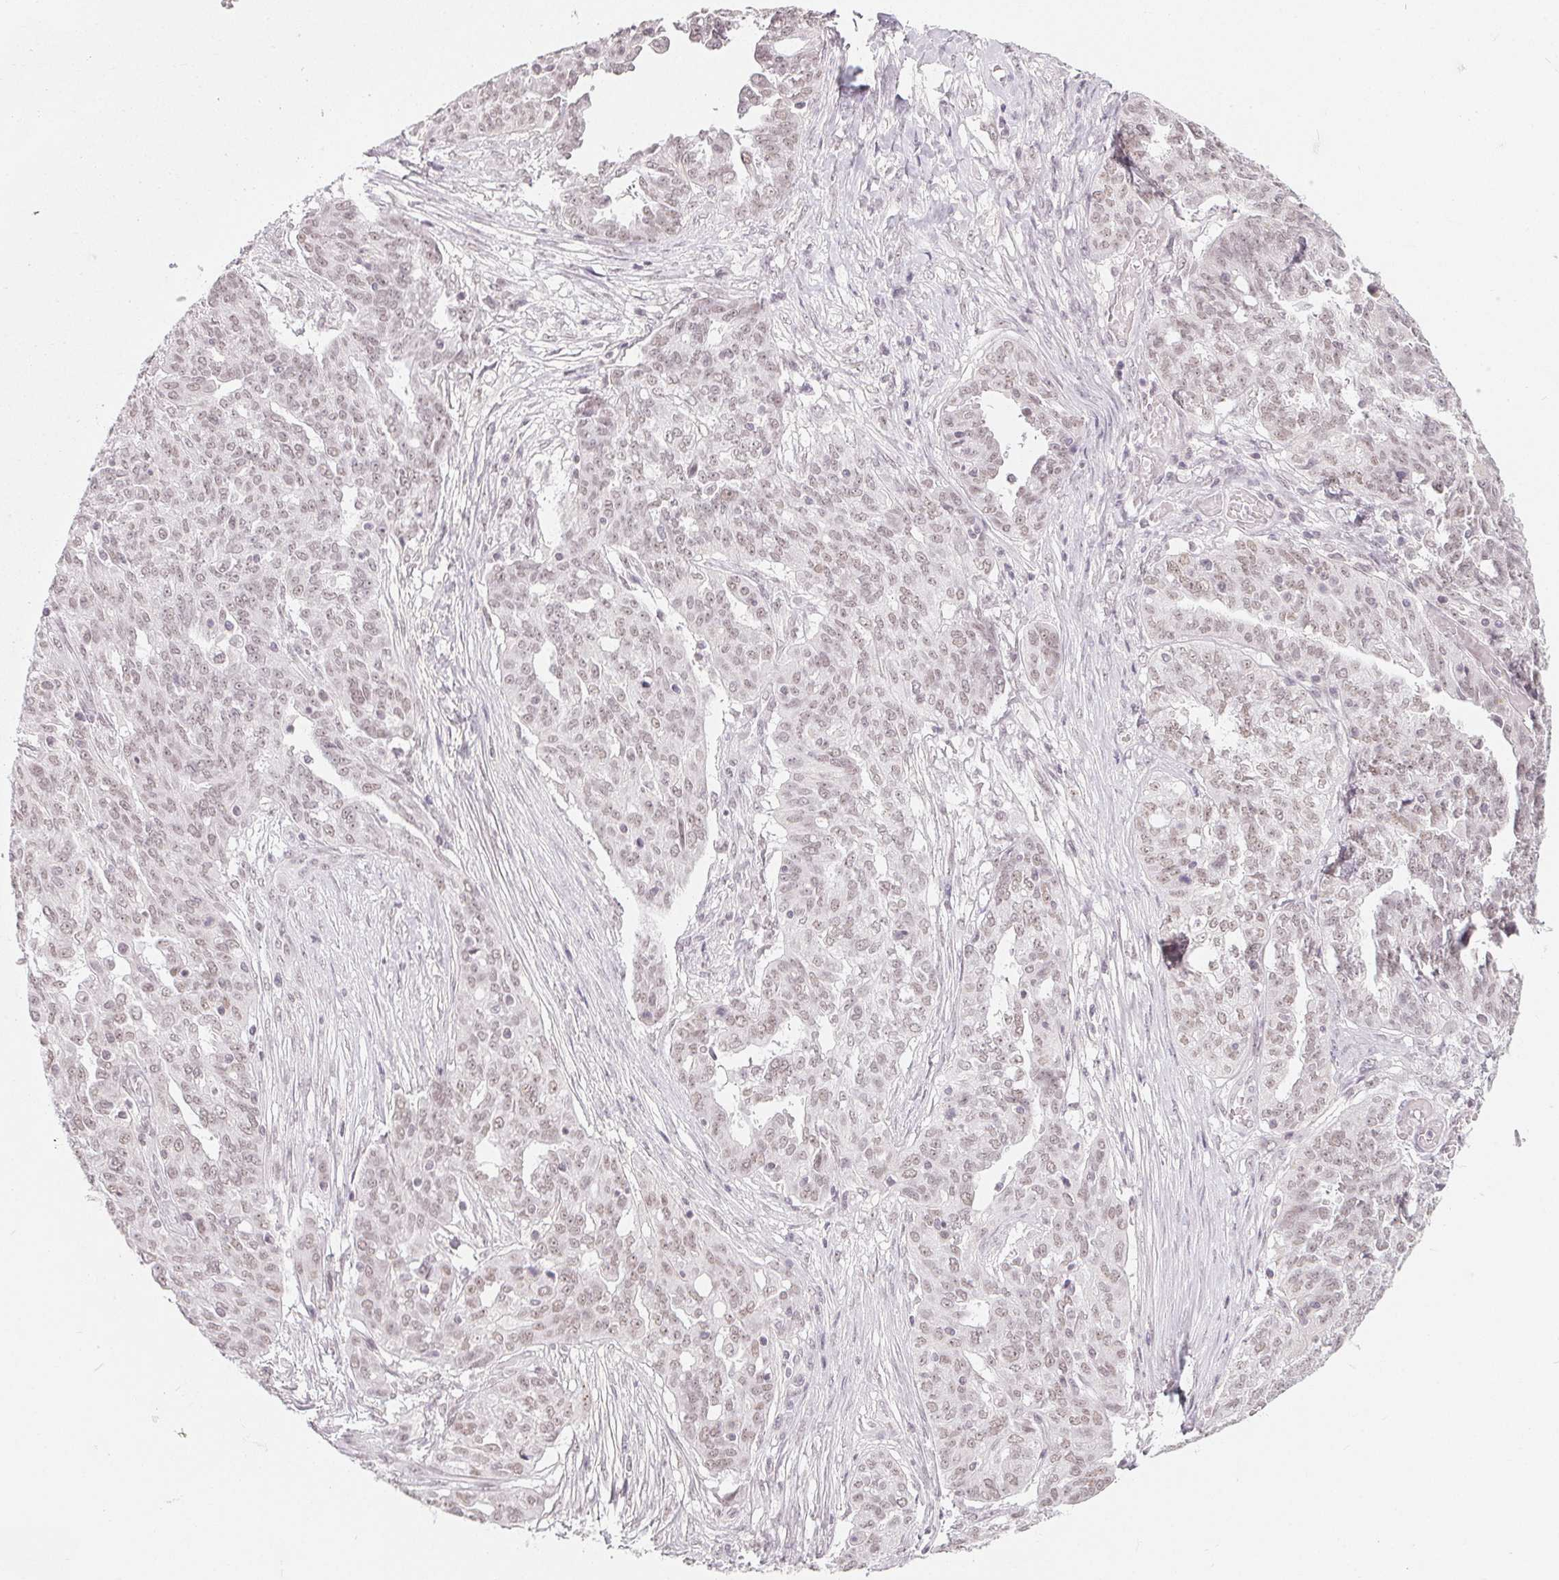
{"staining": {"intensity": "weak", "quantity": "25%-75%", "location": "nuclear"}, "tissue": "ovarian cancer", "cell_type": "Tumor cells", "image_type": "cancer", "snomed": [{"axis": "morphology", "description": "Cystadenocarcinoma, serous, NOS"}, {"axis": "topography", "description": "Ovary"}], "caption": "Tumor cells exhibit low levels of weak nuclear positivity in approximately 25%-75% of cells in ovarian serous cystadenocarcinoma. Nuclei are stained in blue.", "gene": "NXF3", "patient": {"sex": "female", "age": 67}}